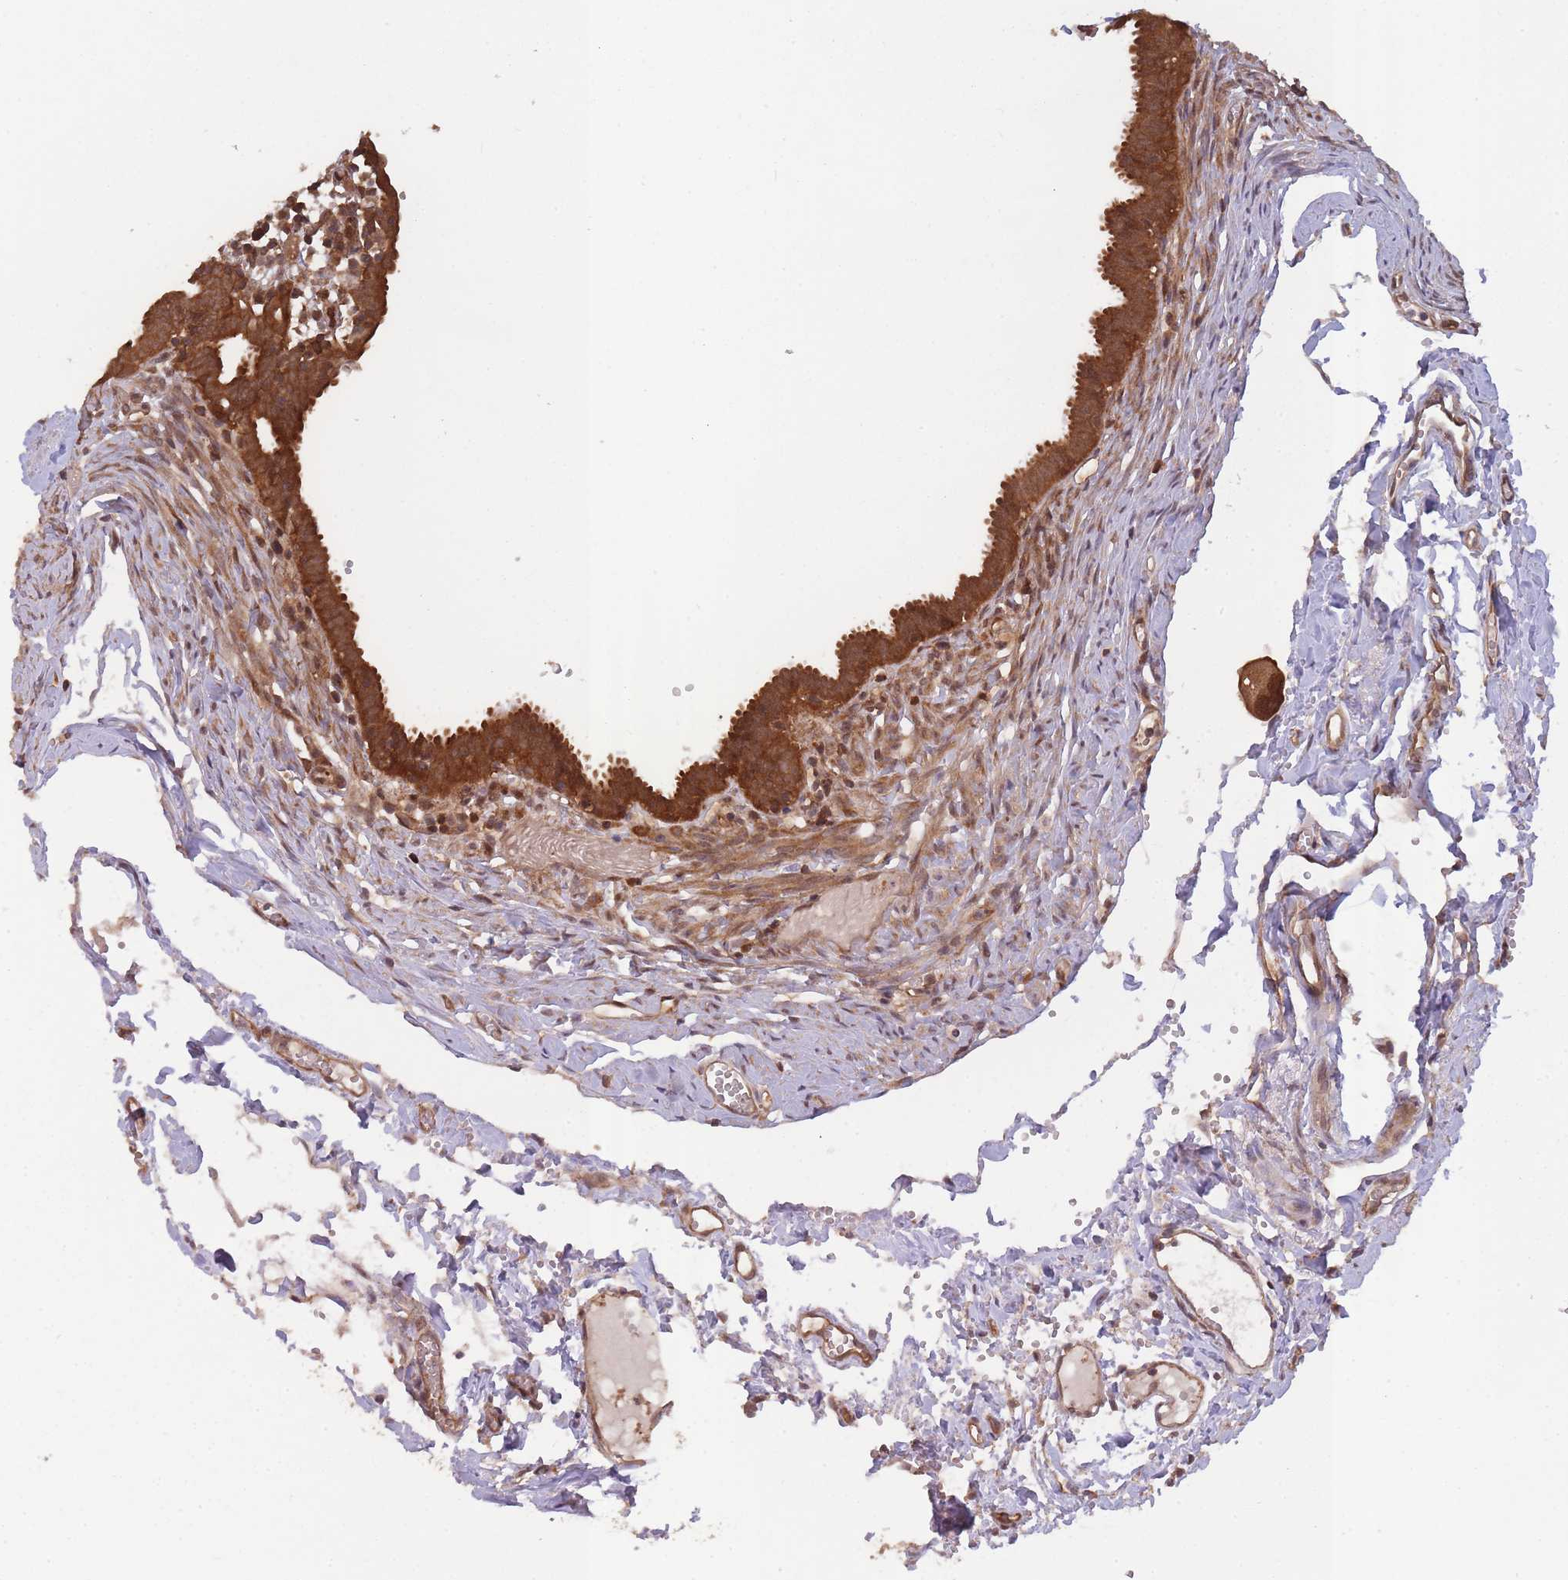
{"staining": {"intensity": "strong", "quantity": ">75%", "location": "cytoplasmic/membranous,nuclear"}, "tissue": "fallopian tube", "cell_type": "Glandular cells", "image_type": "normal", "snomed": [{"axis": "morphology", "description": "Normal tissue, NOS"}, {"axis": "morphology", "description": "Carcinoma, NOS"}, {"axis": "topography", "description": "Fallopian tube"}, {"axis": "topography", "description": "Ovary"}], "caption": "A high-resolution micrograph shows immunohistochemistry (IHC) staining of unremarkable fallopian tube, which displays strong cytoplasmic/membranous,nuclear positivity in approximately >75% of glandular cells. (DAB (3,3'-diaminobenzidine) IHC, brown staining for protein, blue staining for nuclei).", "gene": "PPP6R3", "patient": {"sex": "female", "age": 59}}